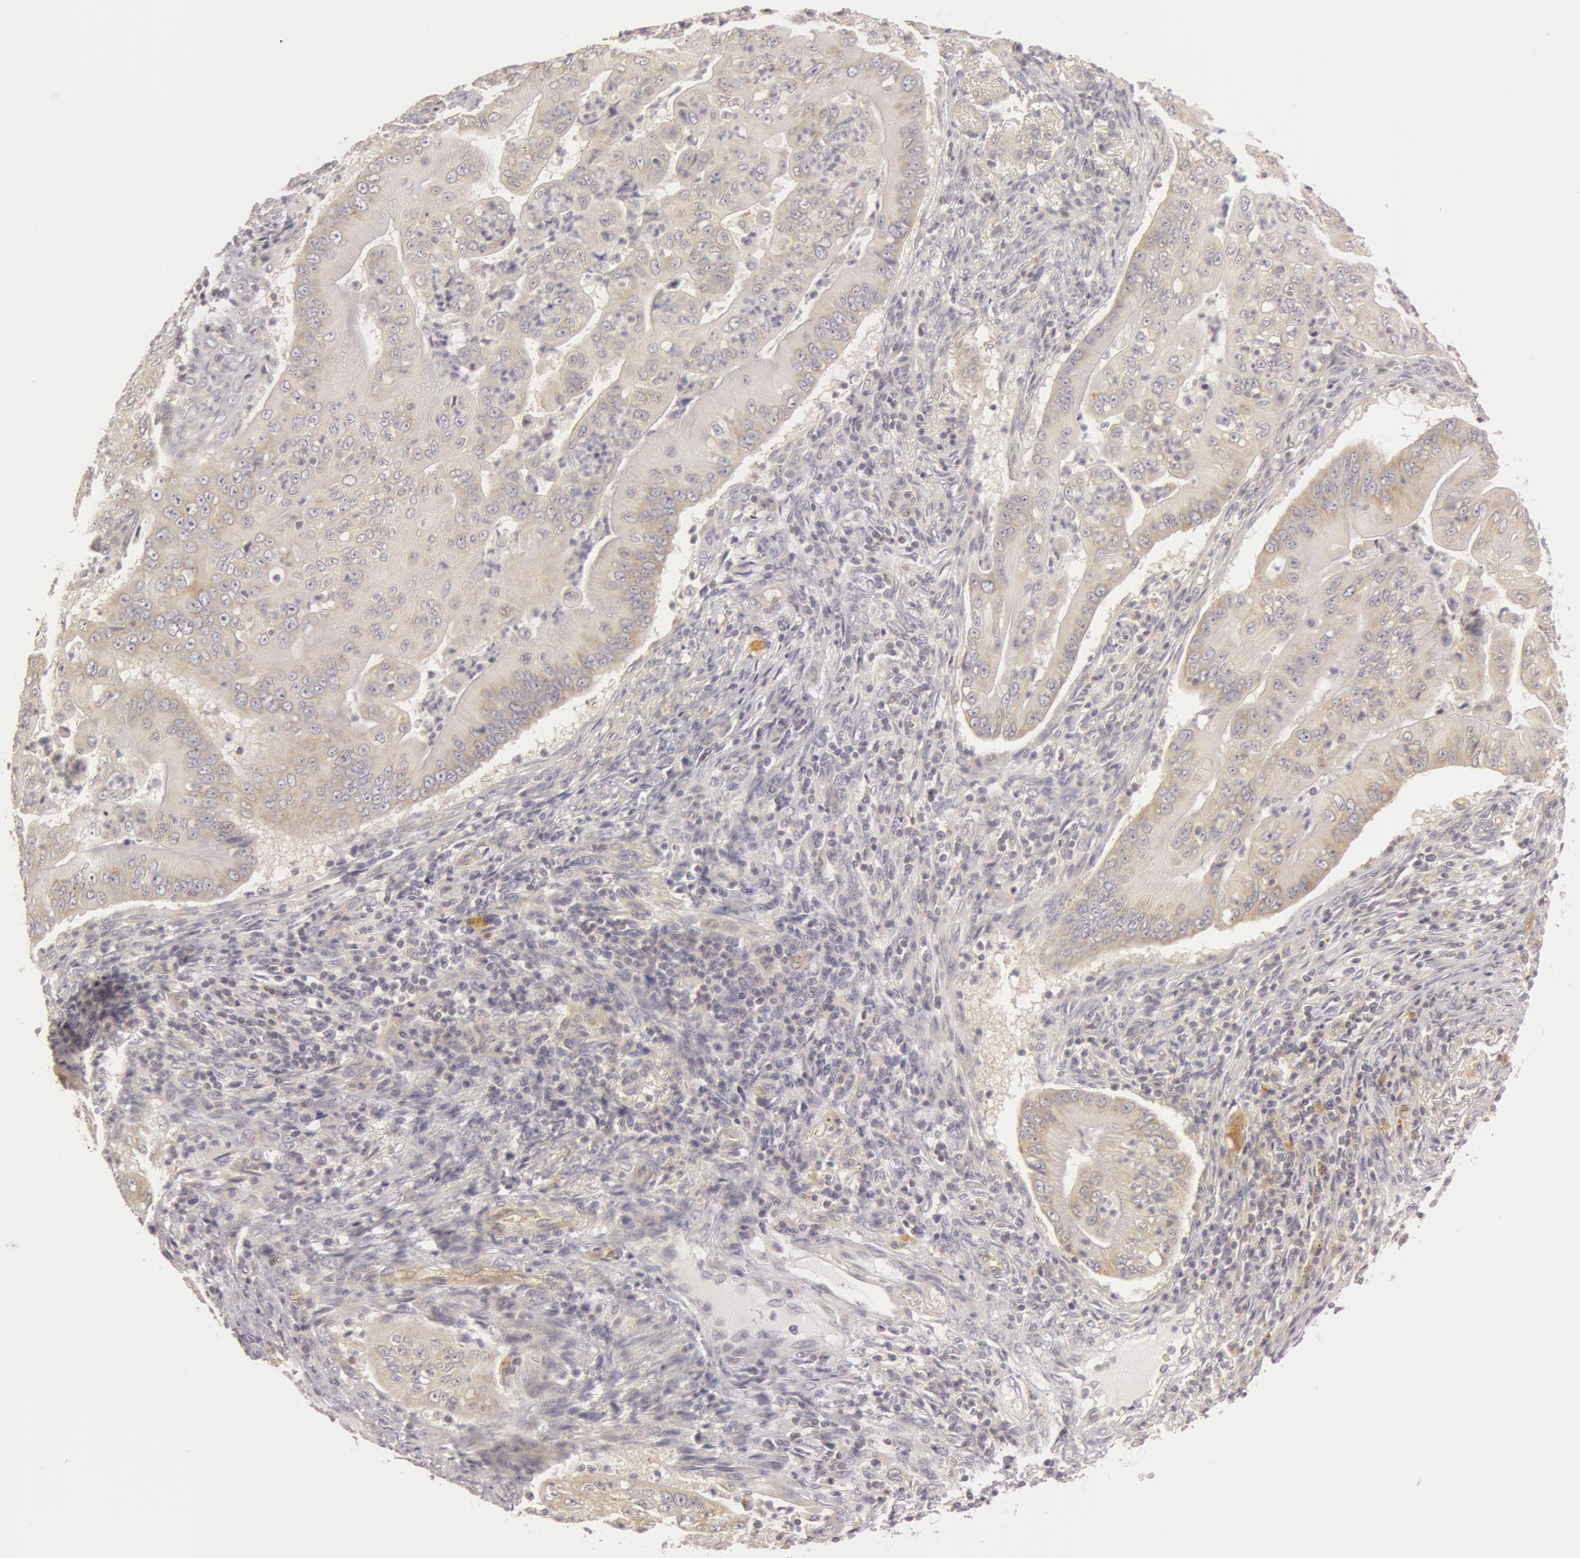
{"staining": {"intensity": "weak", "quantity": "25%-75%", "location": "cytoplasmic/membranous"}, "tissue": "pancreatic cancer", "cell_type": "Tumor cells", "image_type": "cancer", "snomed": [{"axis": "morphology", "description": "Adenocarcinoma, NOS"}, {"axis": "topography", "description": "Pancreas"}], "caption": "Tumor cells reveal low levels of weak cytoplasmic/membranous staining in about 25%-75% of cells in human pancreatic adenocarcinoma.", "gene": "RALGAPA1", "patient": {"sex": "male", "age": 62}}